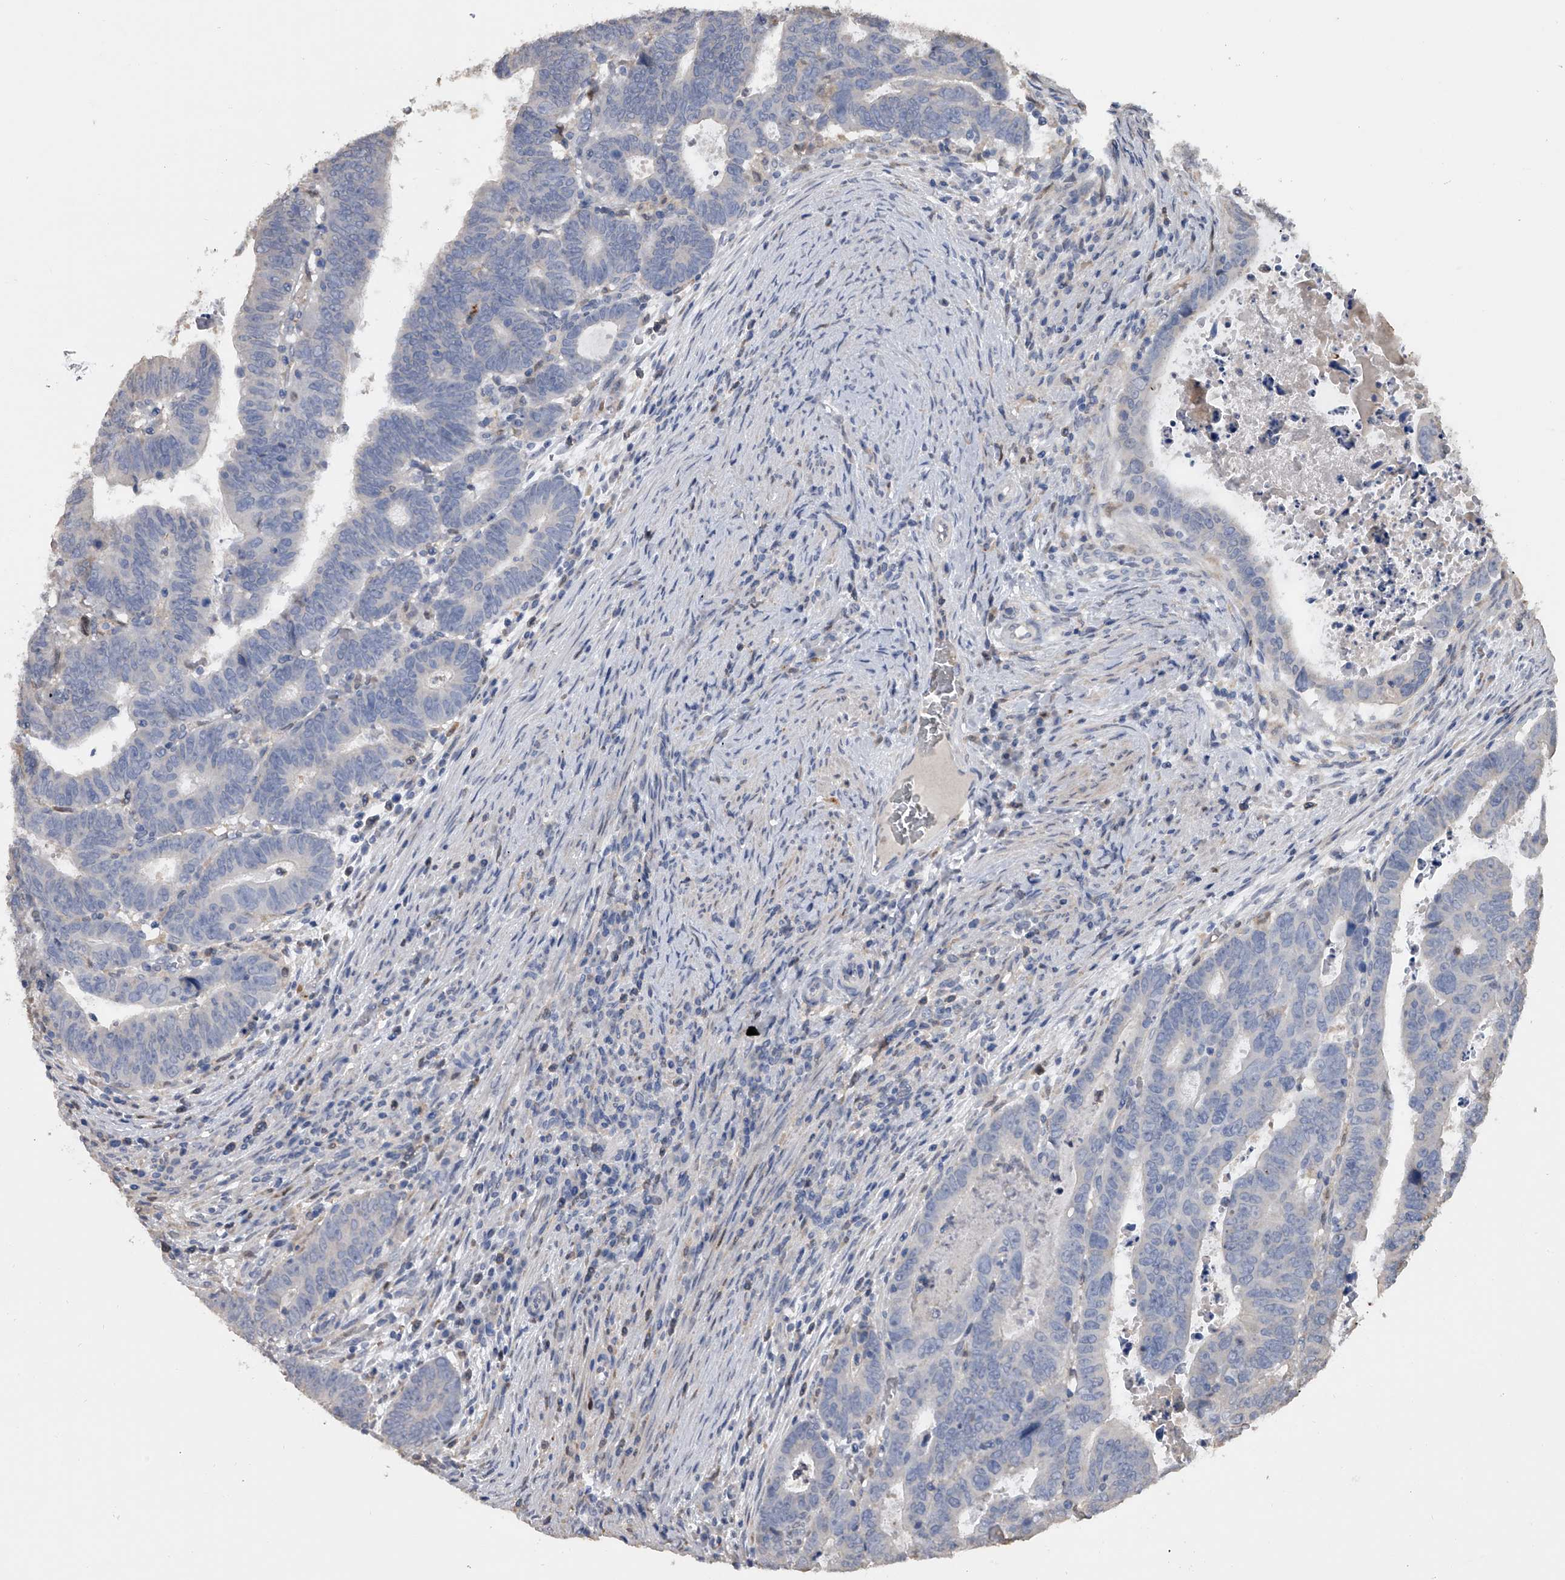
{"staining": {"intensity": "negative", "quantity": "none", "location": "none"}, "tissue": "colorectal cancer", "cell_type": "Tumor cells", "image_type": "cancer", "snomed": [{"axis": "morphology", "description": "Normal tissue, NOS"}, {"axis": "morphology", "description": "Adenocarcinoma, NOS"}, {"axis": "topography", "description": "Rectum"}], "caption": "IHC of human colorectal adenocarcinoma demonstrates no staining in tumor cells.", "gene": "DOCK9", "patient": {"sex": "female", "age": 65}}